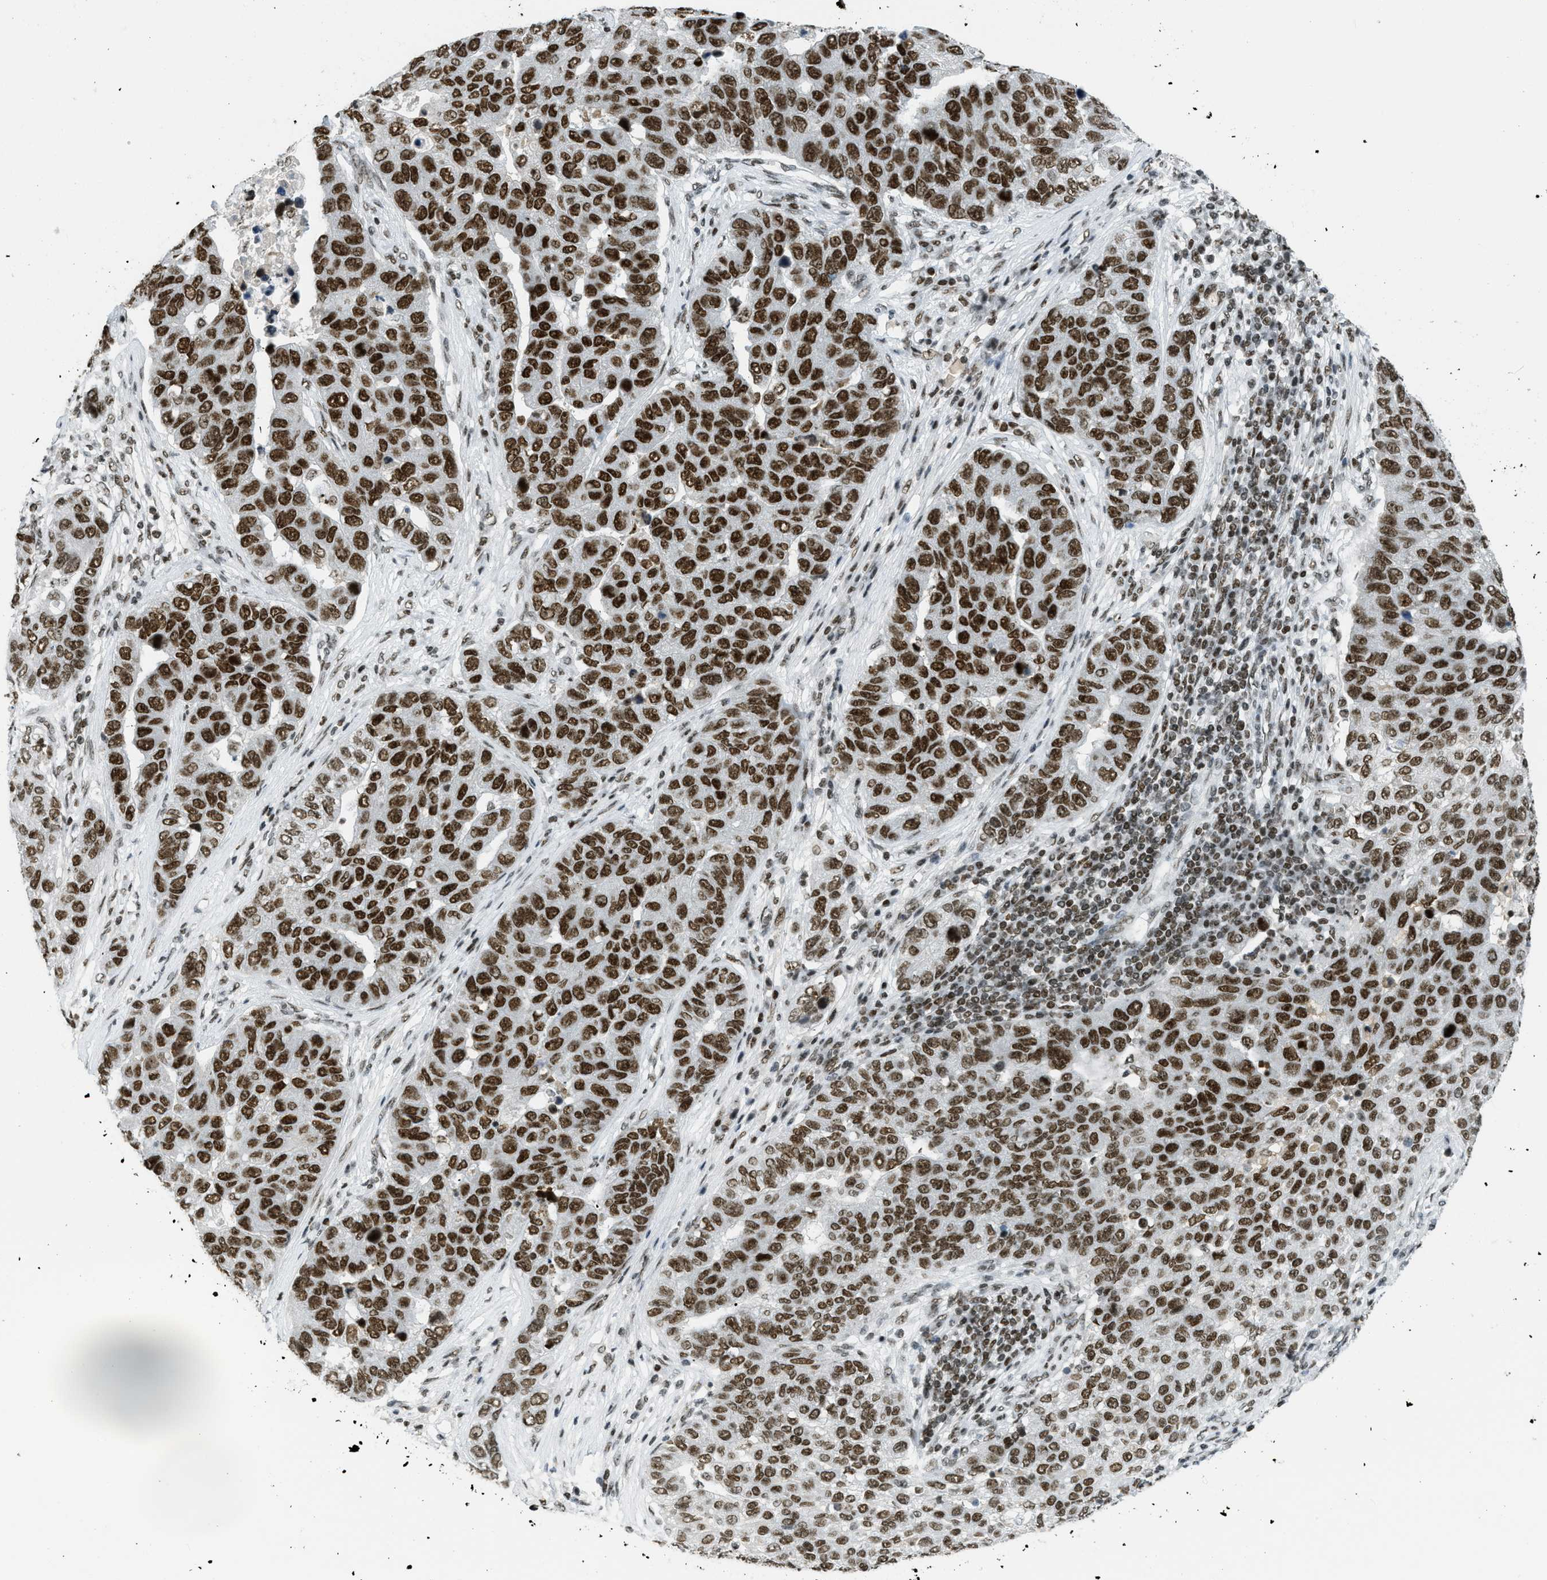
{"staining": {"intensity": "strong", "quantity": ">75%", "location": "nuclear"}, "tissue": "pancreatic cancer", "cell_type": "Tumor cells", "image_type": "cancer", "snomed": [{"axis": "morphology", "description": "Adenocarcinoma, NOS"}, {"axis": "topography", "description": "Pancreas"}], "caption": "Adenocarcinoma (pancreatic) stained with DAB immunohistochemistry (IHC) reveals high levels of strong nuclear expression in approximately >75% of tumor cells.", "gene": "URB1", "patient": {"sex": "female", "age": 61}}